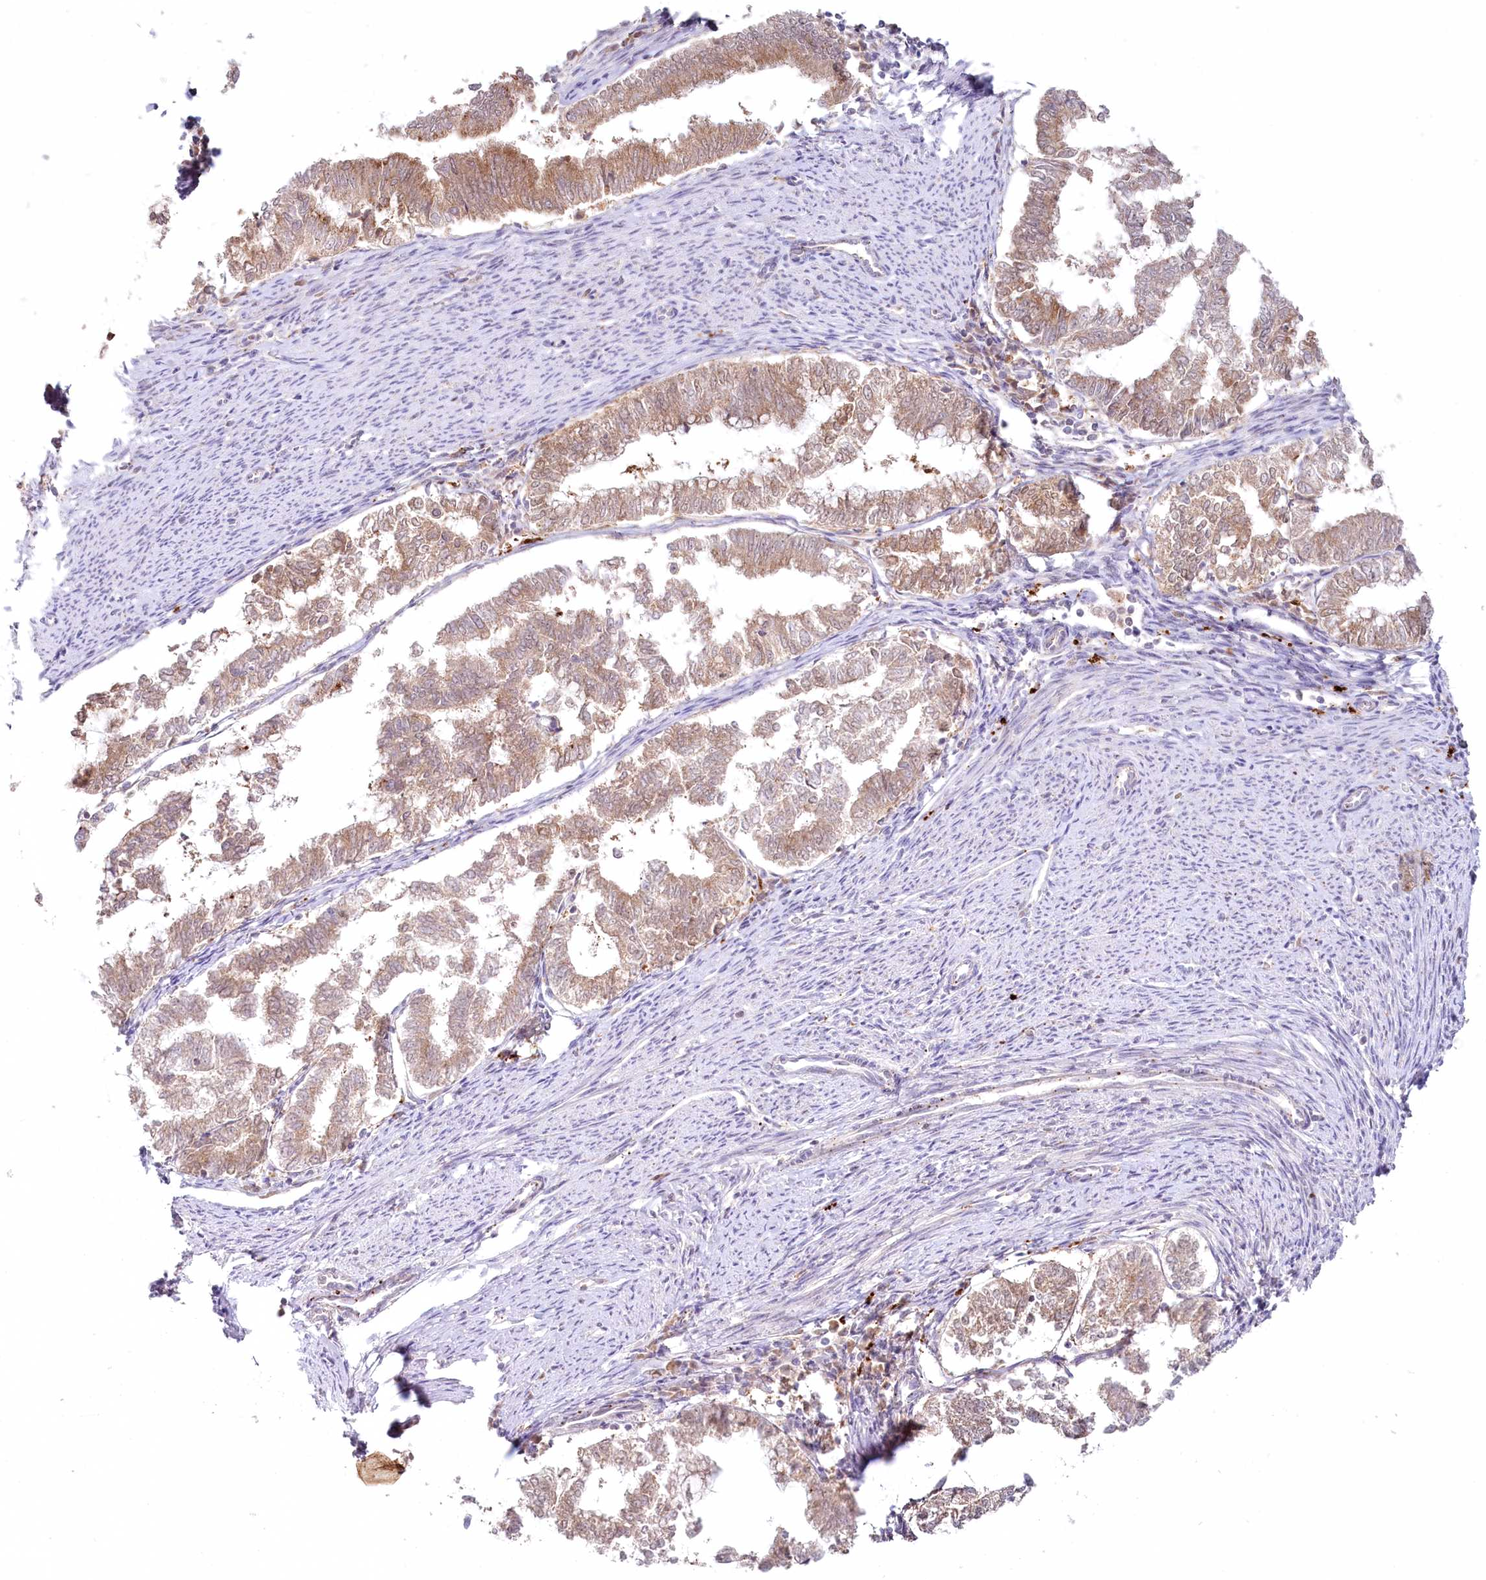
{"staining": {"intensity": "moderate", "quantity": ">75%", "location": "cytoplasmic/membranous"}, "tissue": "endometrial cancer", "cell_type": "Tumor cells", "image_type": "cancer", "snomed": [{"axis": "morphology", "description": "Adenocarcinoma, NOS"}, {"axis": "topography", "description": "Endometrium"}], "caption": "The immunohistochemical stain shows moderate cytoplasmic/membranous expression in tumor cells of adenocarcinoma (endometrial) tissue.", "gene": "PSAPL1", "patient": {"sex": "female", "age": 79}}